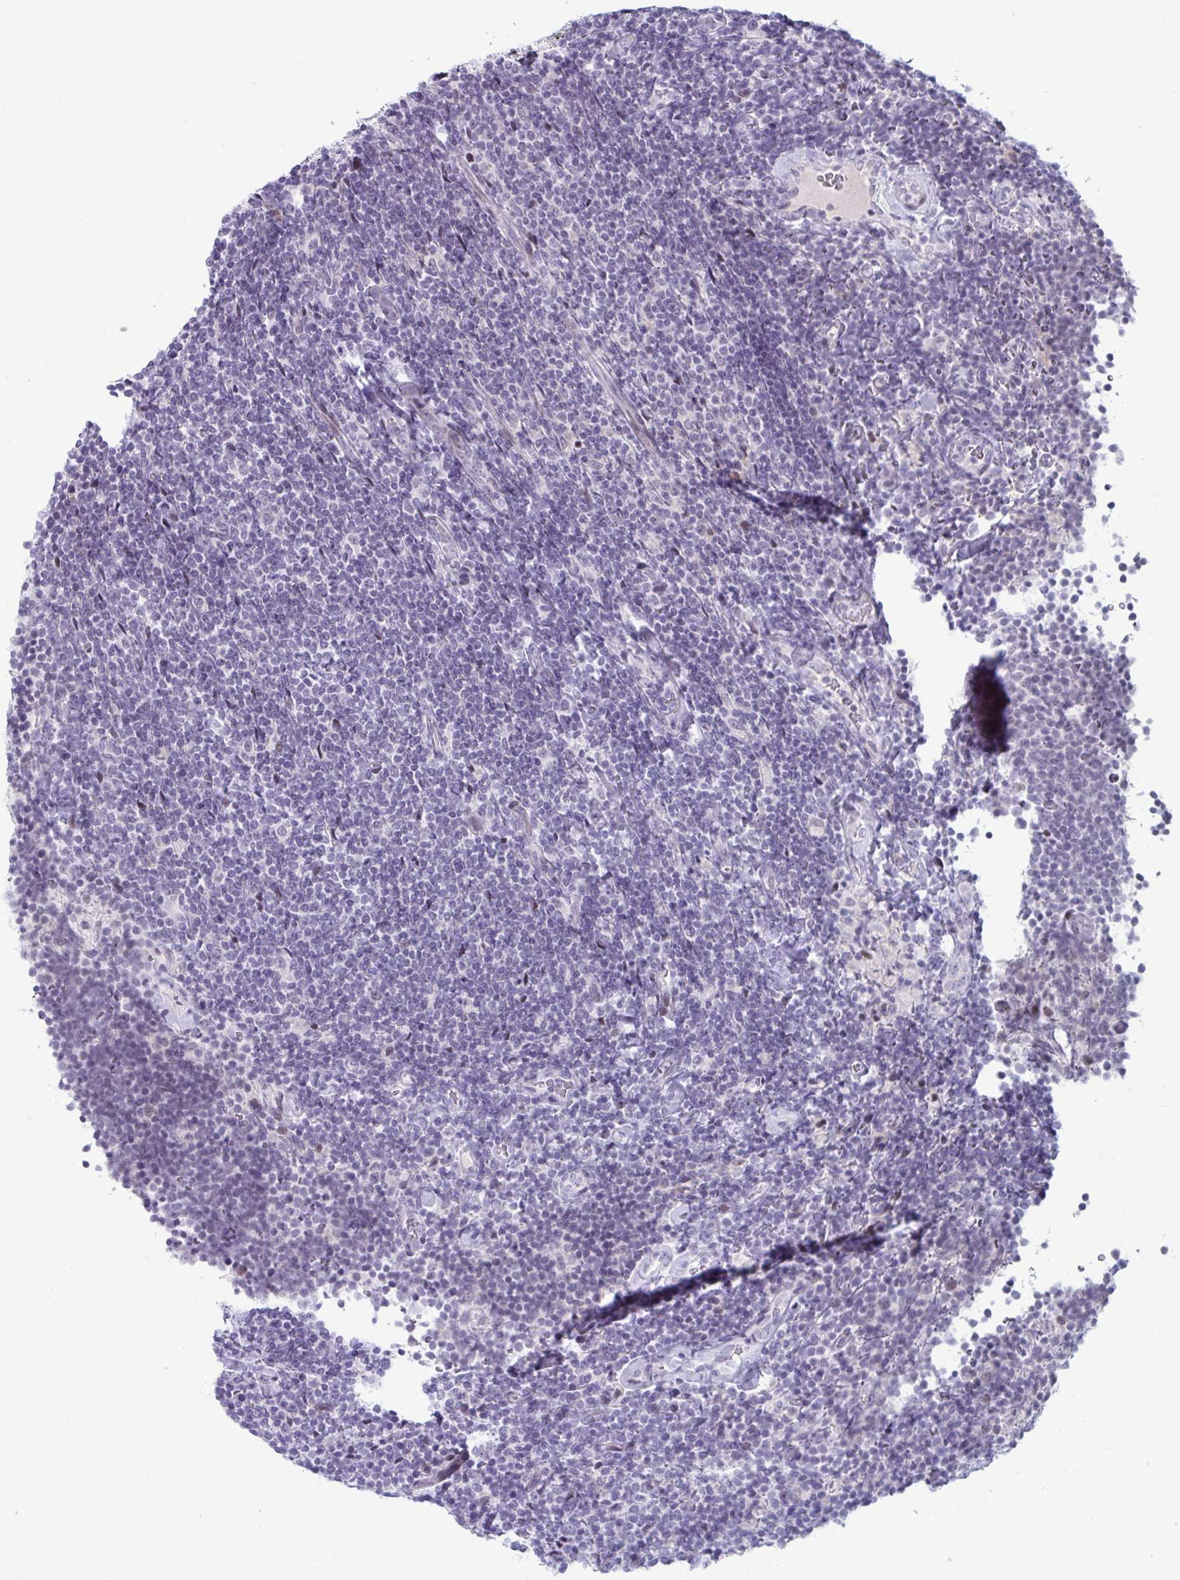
{"staining": {"intensity": "negative", "quantity": "none", "location": "none"}, "tissue": "lymphoma", "cell_type": "Tumor cells", "image_type": "cancer", "snomed": [{"axis": "morphology", "description": "Malignant lymphoma, non-Hodgkin's type, Low grade"}, {"axis": "topography", "description": "Lymph node"}], "caption": "High power microscopy histopathology image of an immunohistochemistry (IHC) micrograph of lymphoma, revealing no significant positivity in tumor cells.", "gene": "VSIG10L", "patient": {"sex": "male", "age": 52}}